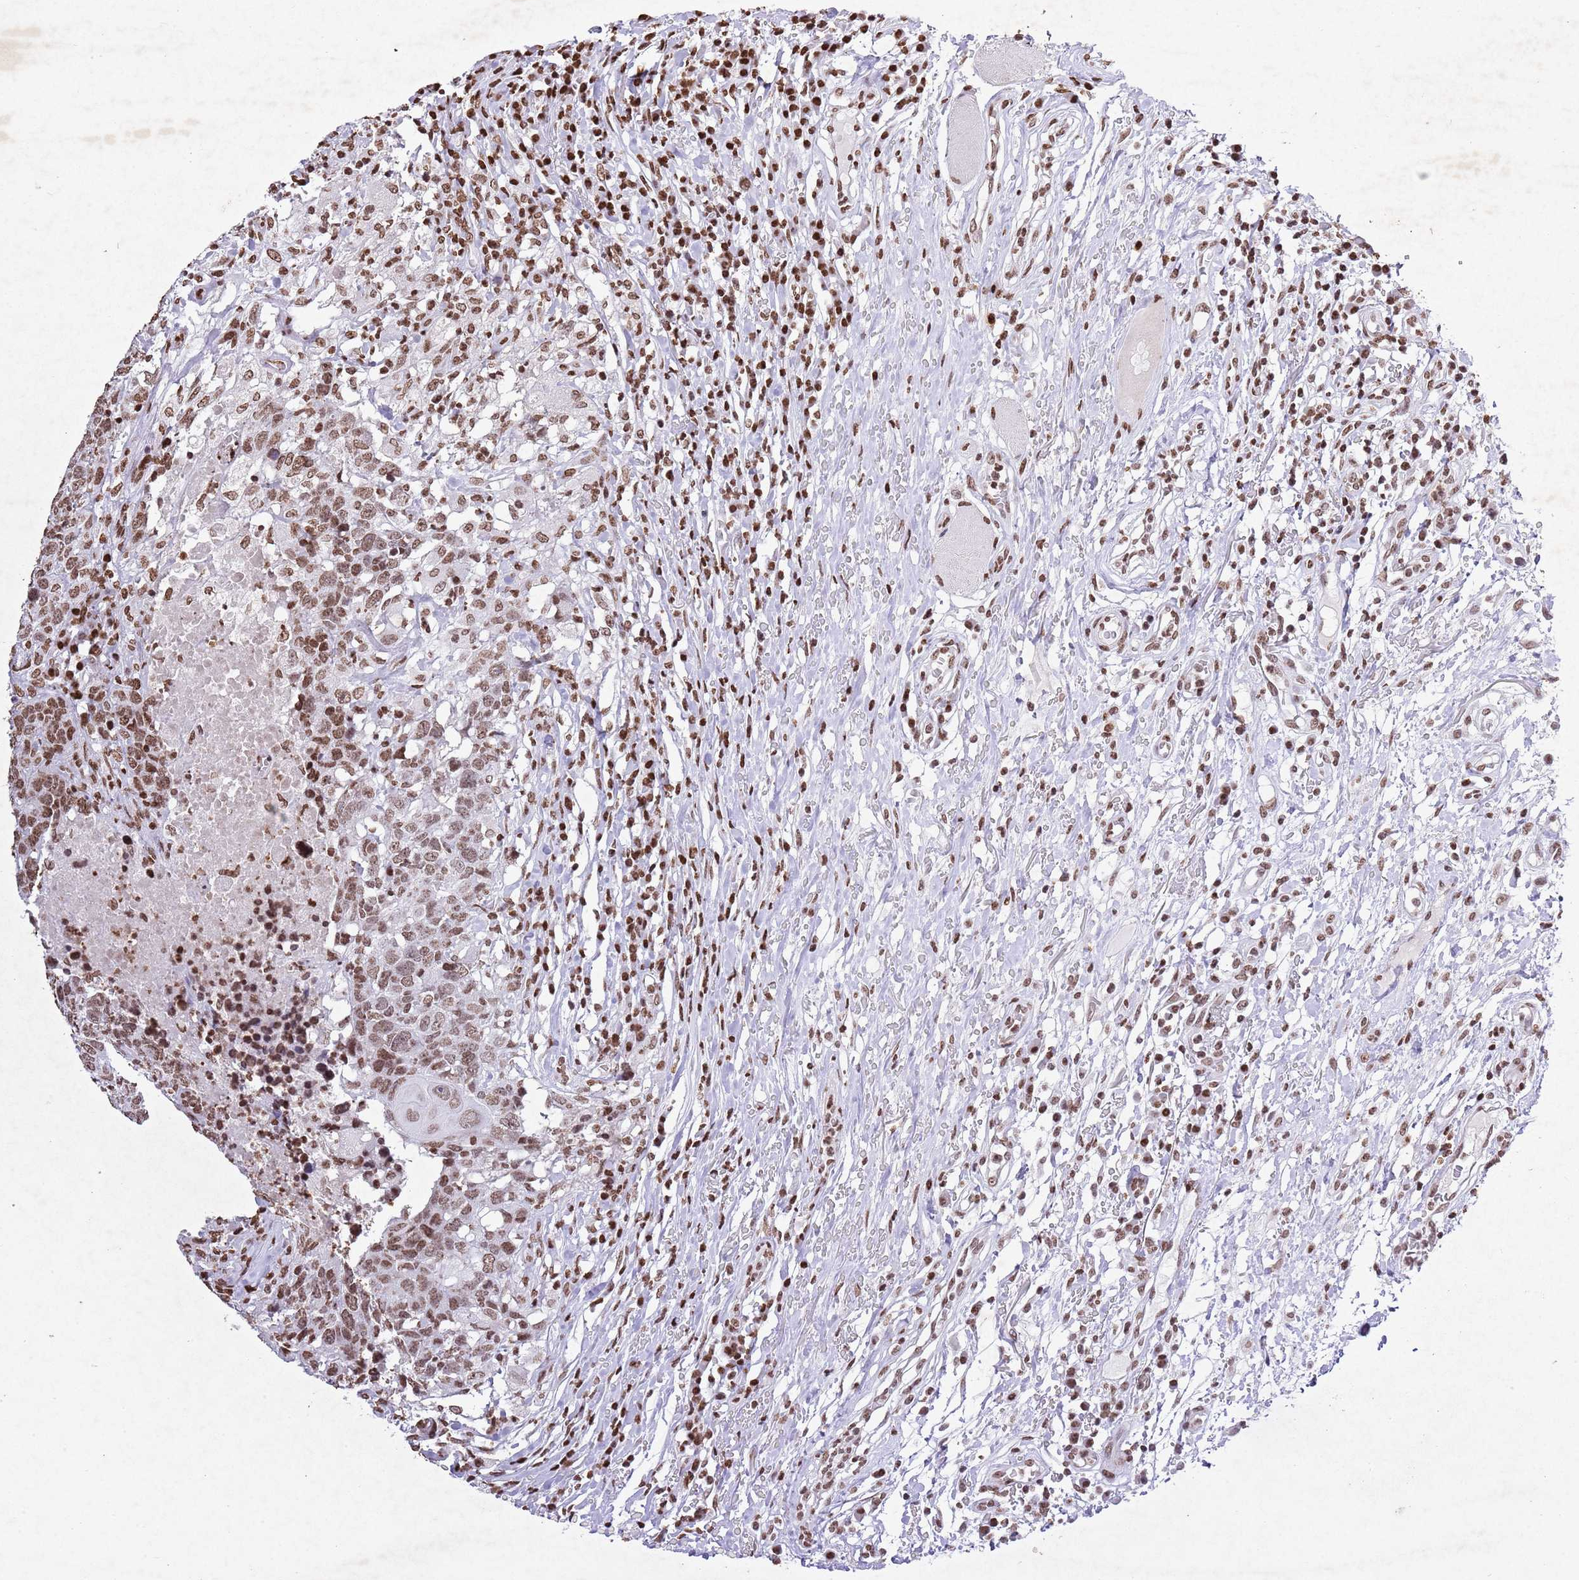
{"staining": {"intensity": "moderate", "quantity": ">75%", "location": "nuclear"}, "tissue": "head and neck cancer", "cell_type": "Tumor cells", "image_type": "cancer", "snomed": [{"axis": "morphology", "description": "Normal tissue, NOS"}, {"axis": "morphology", "description": "Squamous cell carcinoma, NOS"}, {"axis": "topography", "description": "Skeletal muscle"}, {"axis": "topography", "description": "Vascular tissue"}, {"axis": "topography", "description": "Peripheral nerve tissue"}, {"axis": "topography", "description": "Head-Neck"}], "caption": "A micrograph of squamous cell carcinoma (head and neck) stained for a protein reveals moderate nuclear brown staining in tumor cells.", "gene": "BMAL1", "patient": {"sex": "male", "age": 66}}